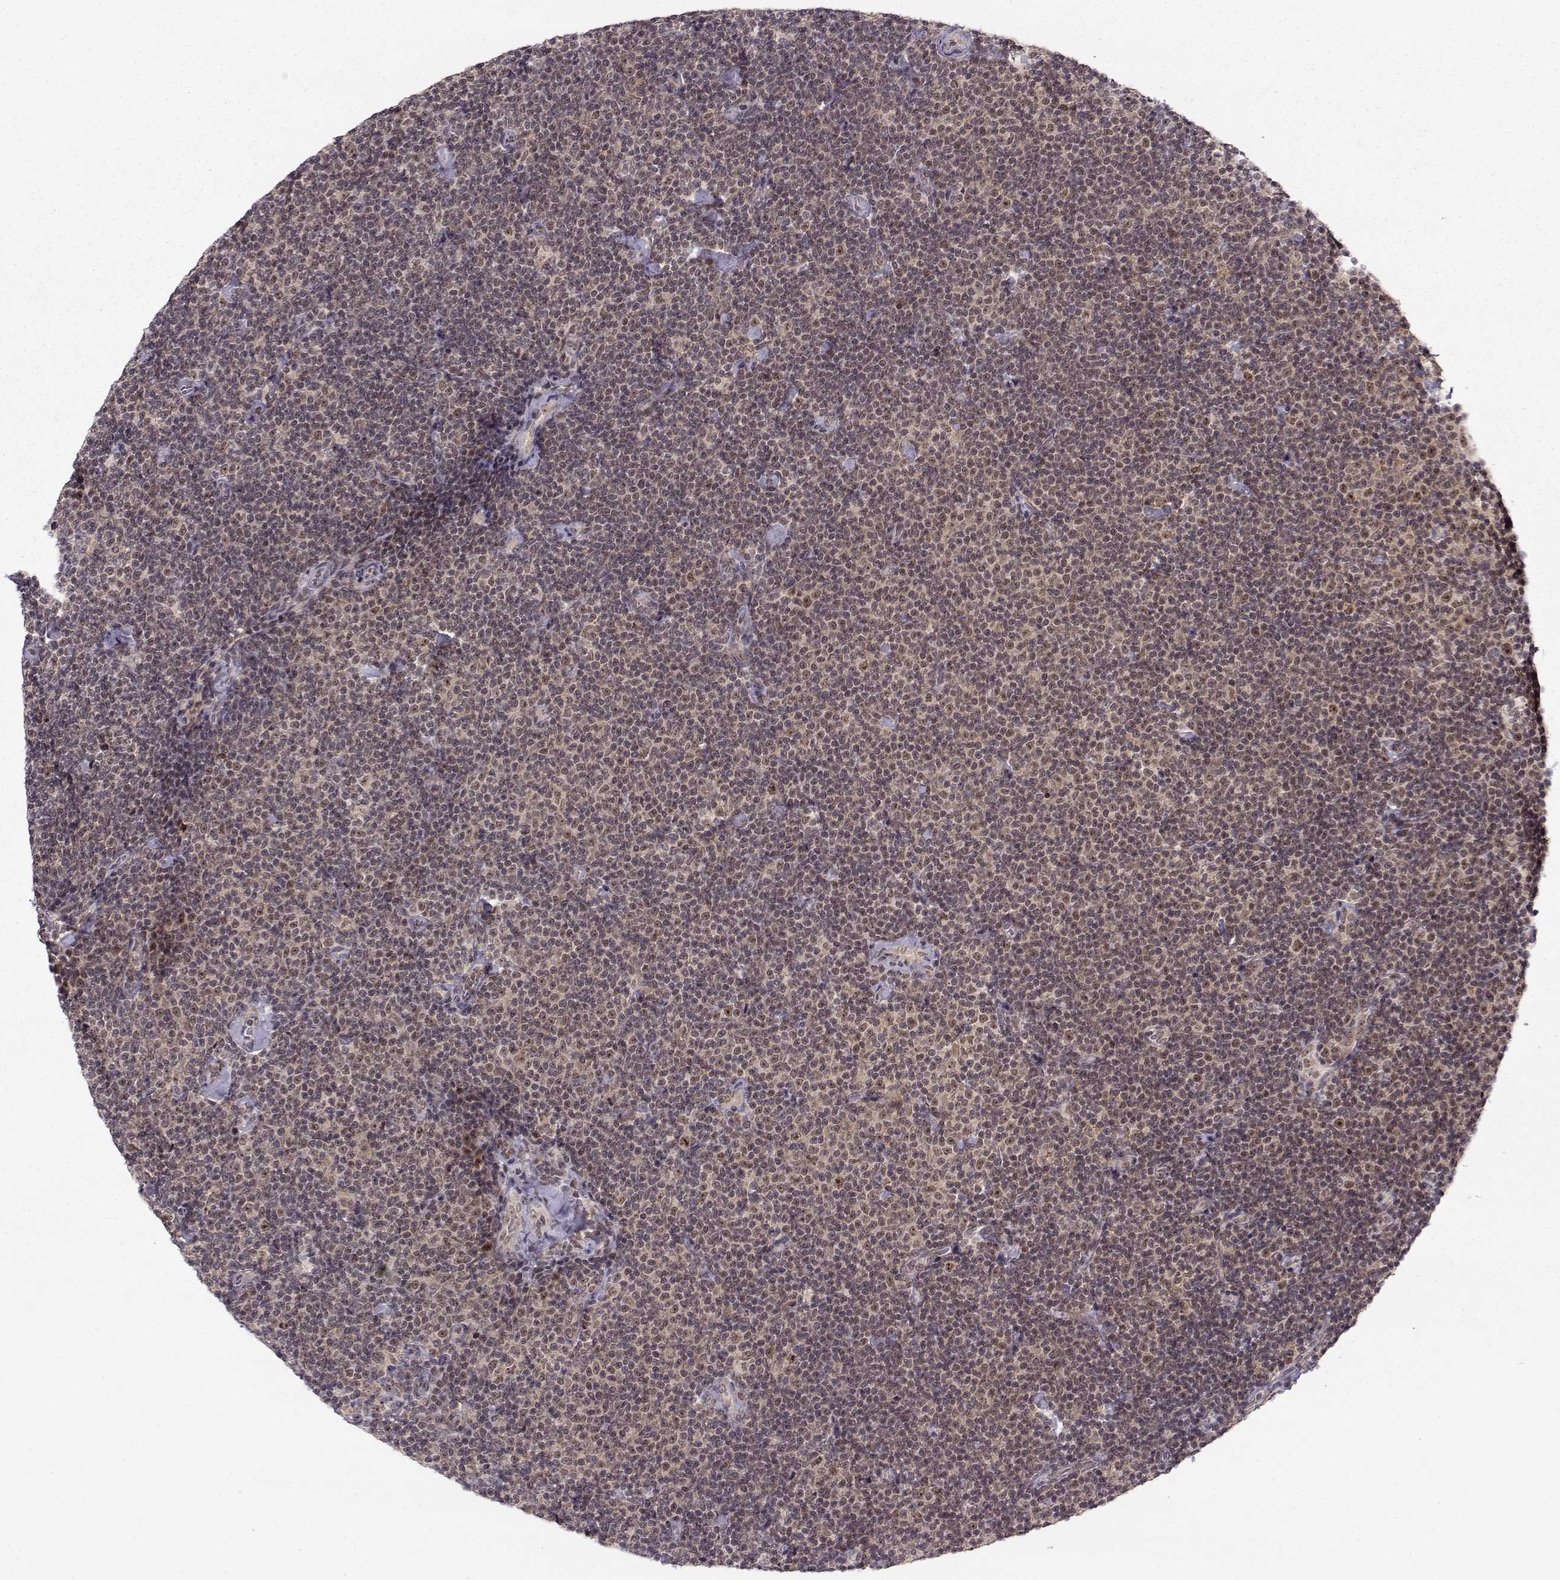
{"staining": {"intensity": "weak", "quantity": "25%-75%", "location": "cytoplasmic/membranous,nuclear"}, "tissue": "lymphoma", "cell_type": "Tumor cells", "image_type": "cancer", "snomed": [{"axis": "morphology", "description": "Malignant lymphoma, non-Hodgkin's type, Low grade"}, {"axis": "topography", "description": "Lymph node"}], "caption": "A histopathology image of lymphoma stained for a protein exhibits weak cytoplasmic/membranous and nuclear brown staining in tumor cells.", "gene": "CSNK2A1", "patient": {"sex": "male", "age": 81}}